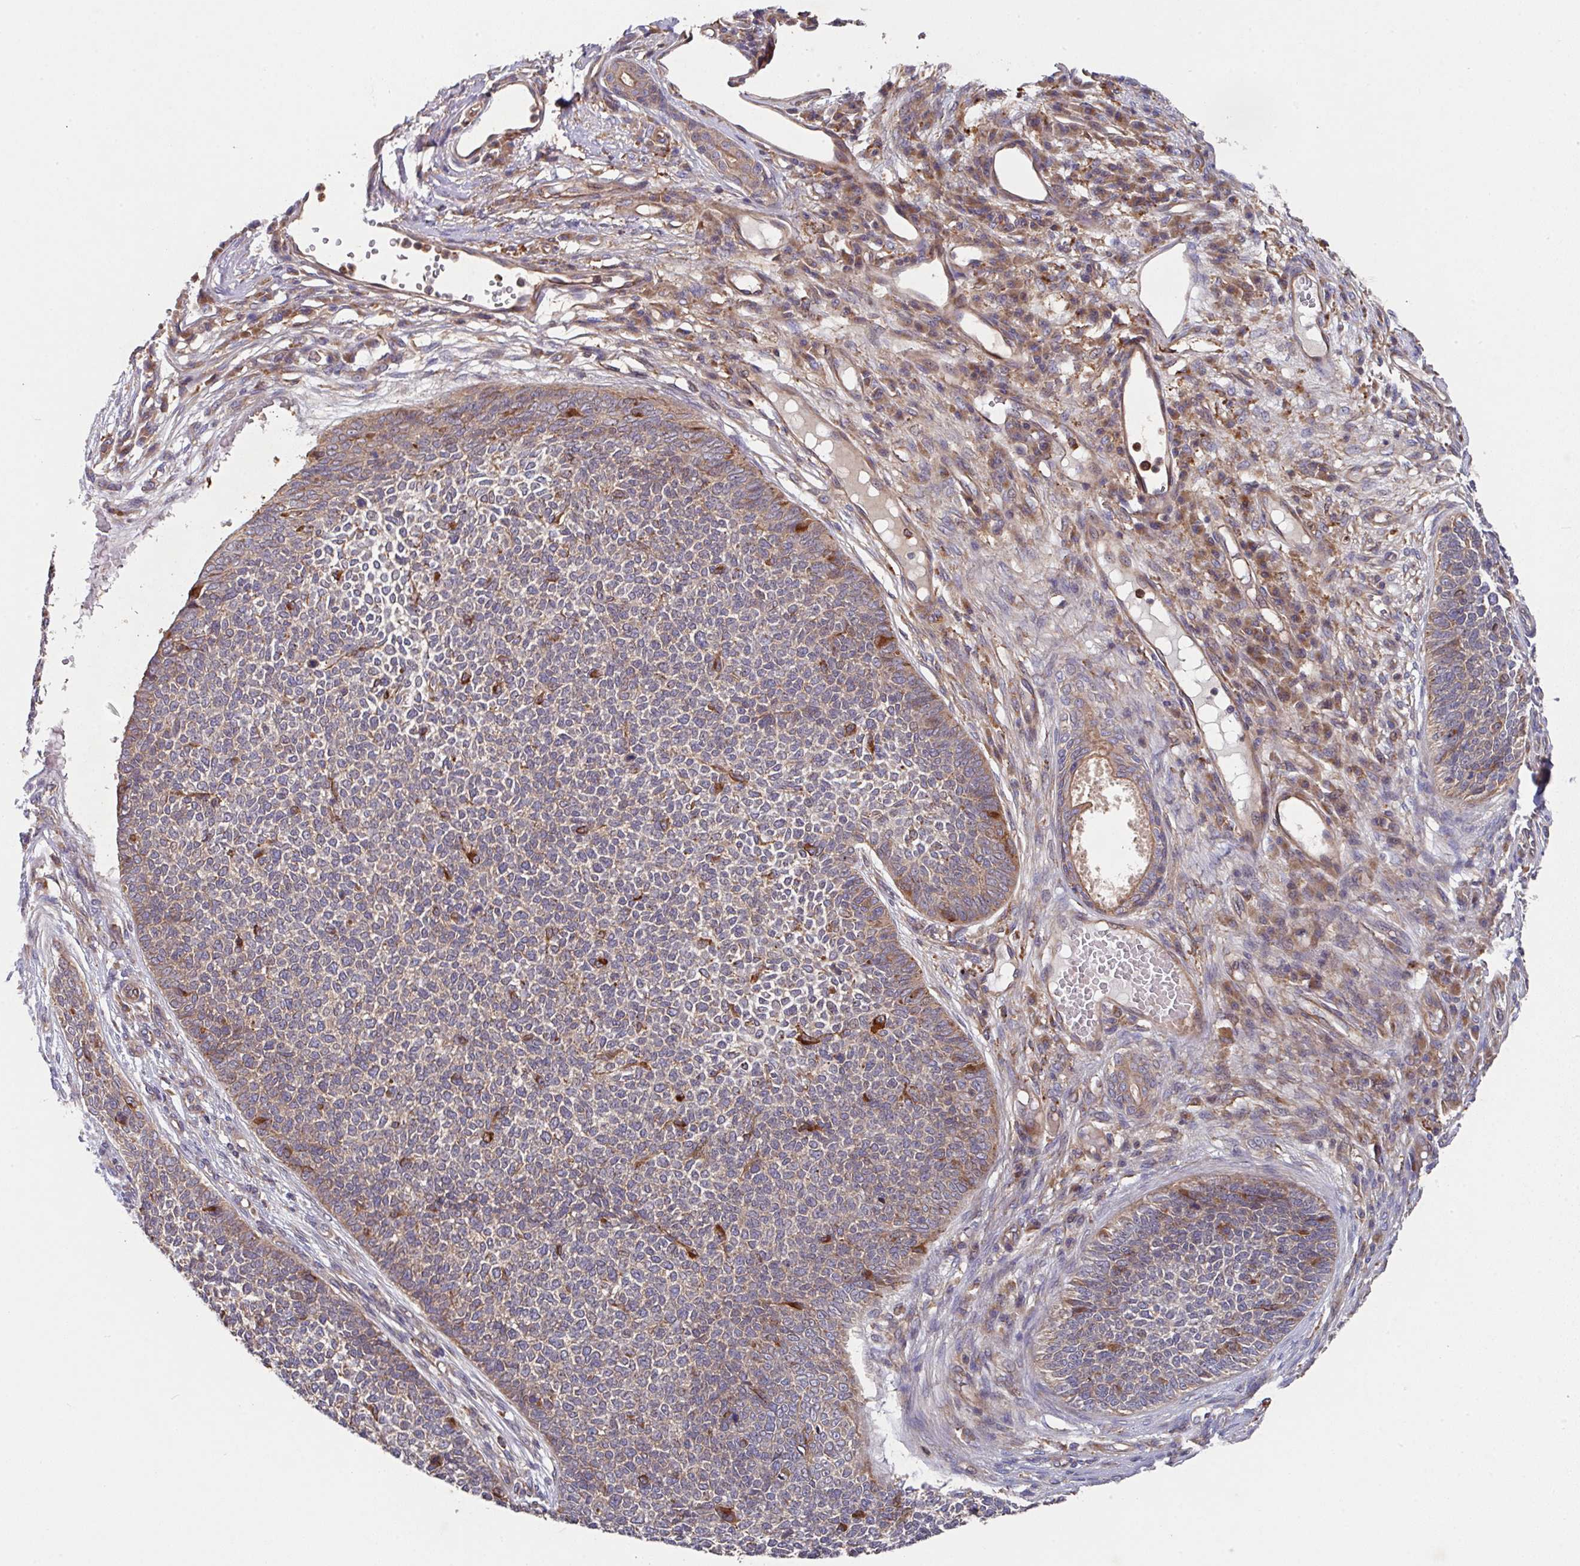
{"staining": {"intensity": "weak", "quantity": "25%-75%", "location": "cytoplasmic/membranous"}, "tissue": "skin cancer", "cell_type": "Tumor cells", "image_type": "cancer", "snomed": [{"axis": "morphology", "description": "Basal cell carcinoma"}, {"axis": "topography", "description": "Skin"}], "caption": "Immunohistochemistry (IHC) of human basal cell carcinoma (skin) demonstrates low levels of weak cytoplasmic/membranous expression in about 25%-75% of tumor cells. (brown staining indicates protein expression, while blue staining denotes nuclei).", "gene": "TRIM14", "patient": {"sex": "female", "age": 84}}